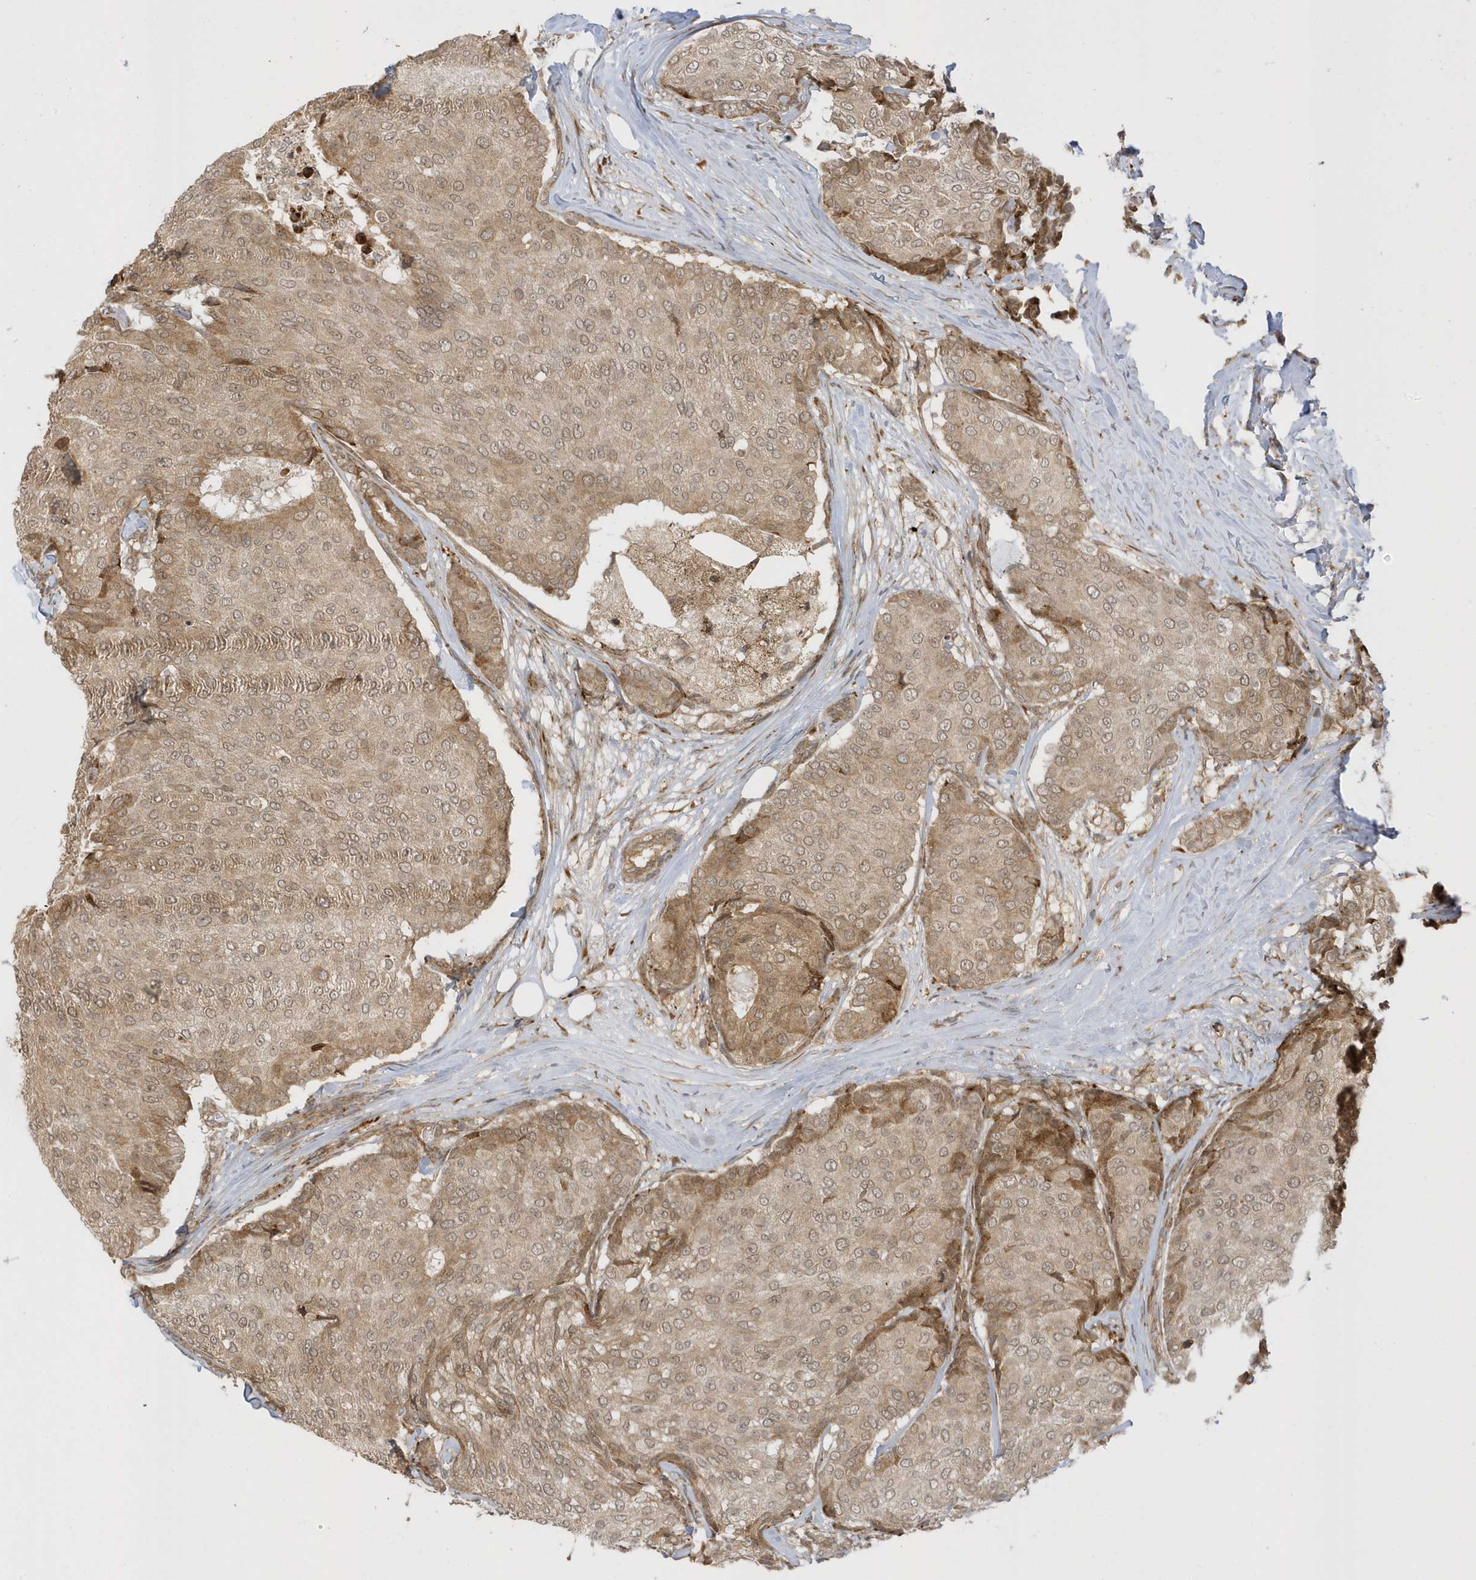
{"staining": {"intensity": "moderate", "quantity": ">75%", "location": "cytoplasmic/membranous,nuclear"}, "tissue": "breast cancer", "cell_type": "Tumor cells", "image_type": "cancer", "snomed": [{"axis": "morphology", "description": "Duct carcinoma"}, {"axis": "topography", "description": "Breast"}], "caption": "Immunohistochemical staining of human breast cancer reveals medium levels of moderate cytoplasmic/membranous and nuclear expression in about >75% of tumor cells.", "gene": "METTL21A", "patient": {"sex": "female", "age": 75}}